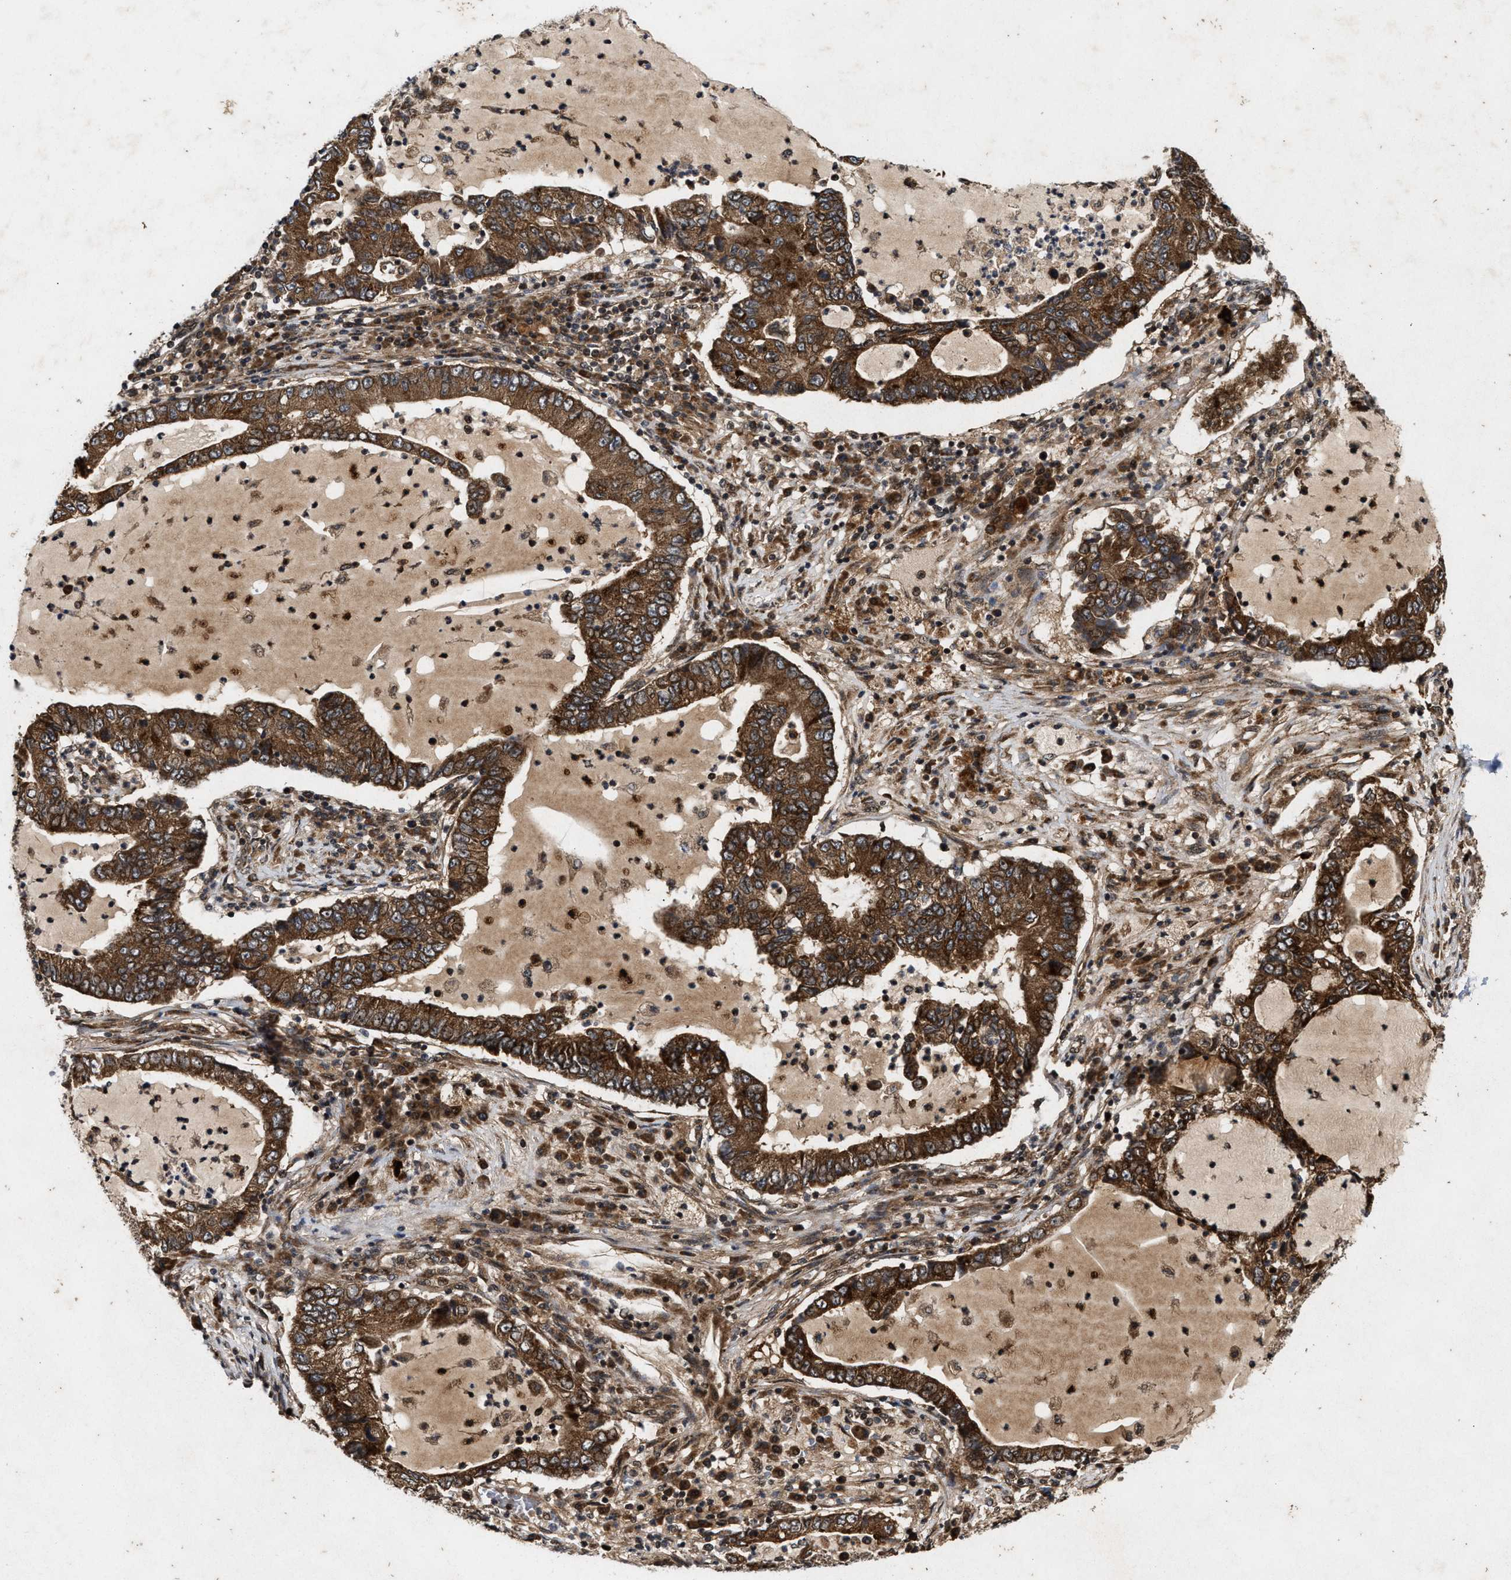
{"staining": {"intensity": "strong", "quantity": "25%-75%", "location": "cytoplasmic/membranous"}, "tissue": "lung cancer", "cell_type": "Tumor cells", "image_type": "cancer", "snomed": [{"axis": "morphology", "description": "Adenocarcinoma, NOS"}, {"axis": "topography", "description": "Lung"}], "caption": "Strong cytoplasmic/membranous positivity is appreciated in approximately 25%-75% of tumor cells in lung cancer. (DAB IHC, brown staining for protein, blue staining for nuclei).", "gene": "CFLAR", "patient": {"sex": "female", "age": 51}}